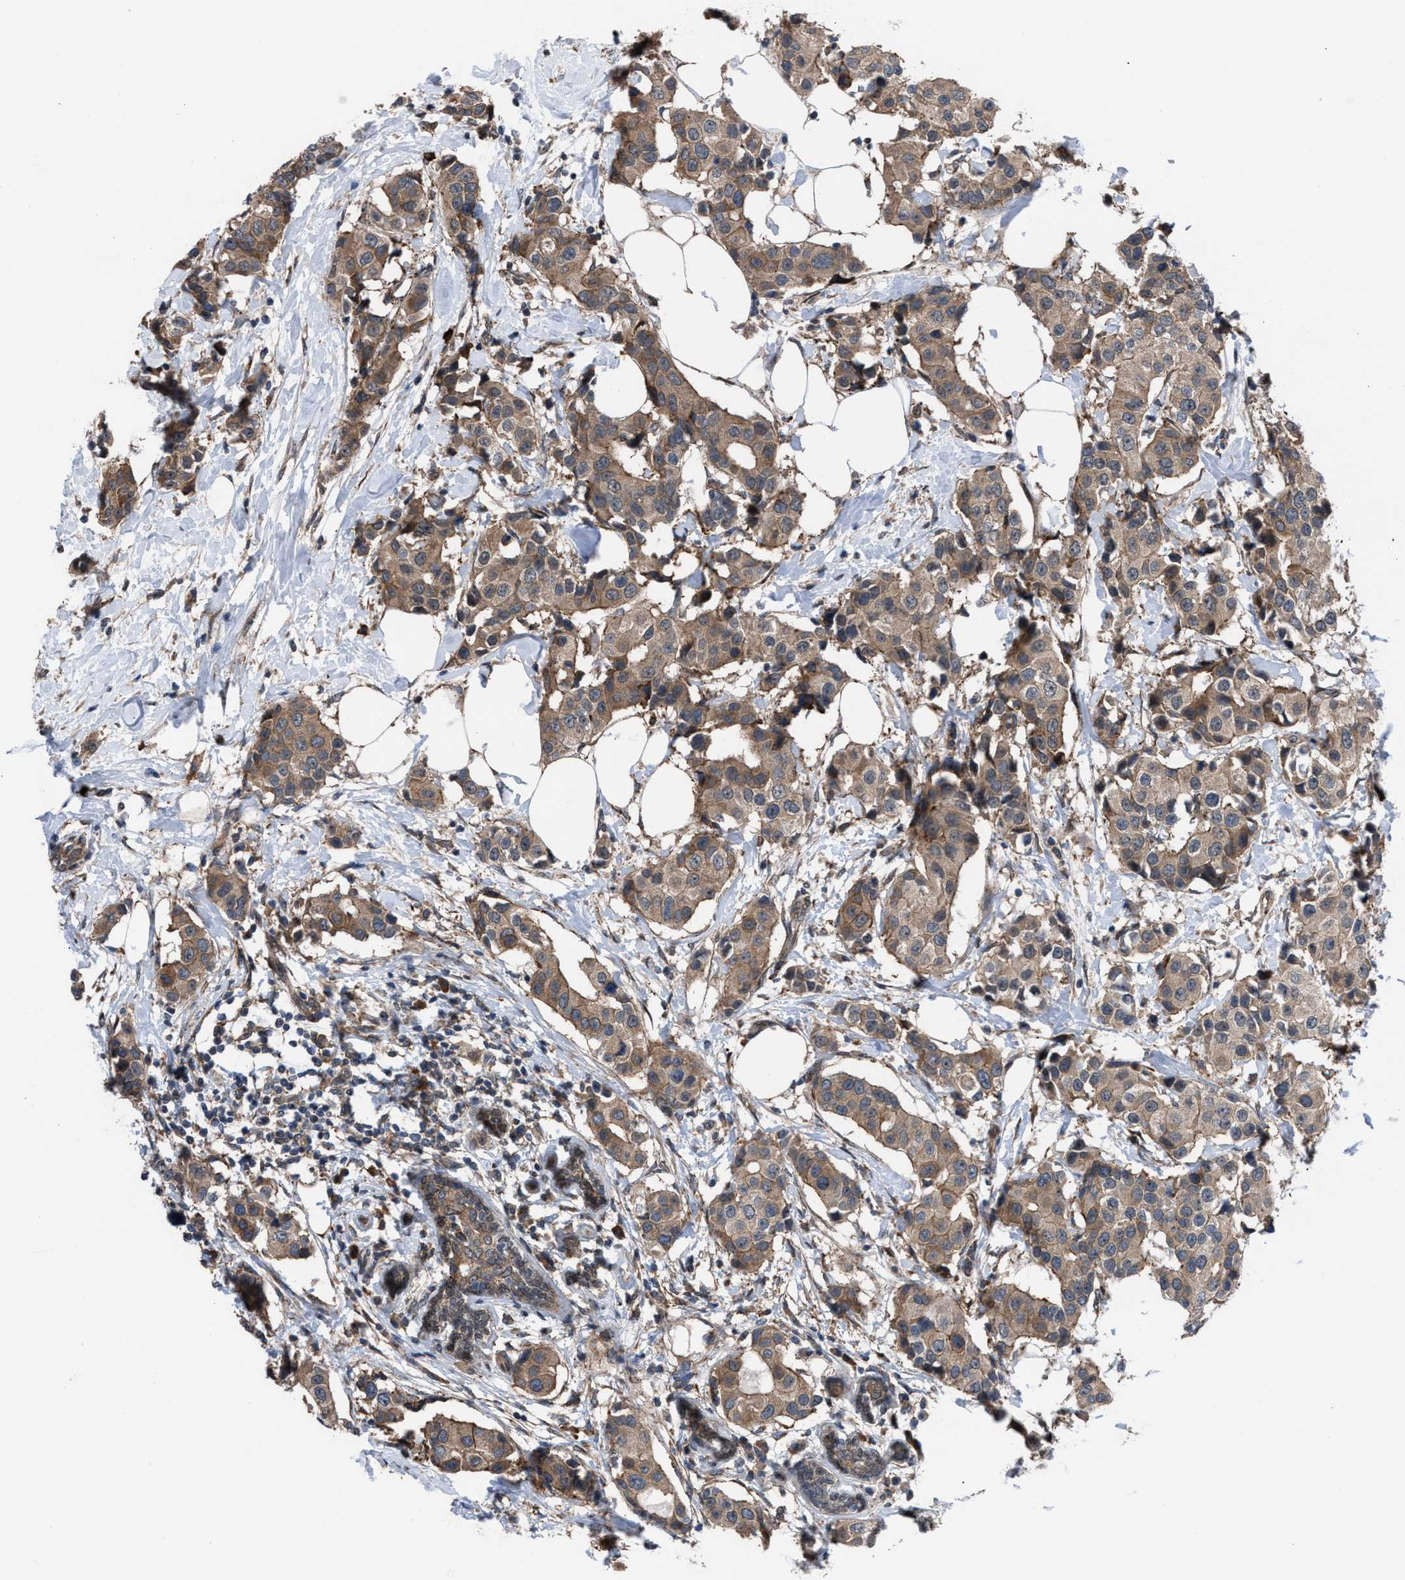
{"staining": {"intensity": "moderate", "quantity": ">75%", "location": "cytoplasmic/membranous"}, "tissue": "breast cancer", "cell_type": "Tumor cells", "image_type": "cancer", "snomed": [{"axis": "morphology", "description": "Normal tissue, NOS"}, {"axis": "morphology", "description": "Duct carcinoma"}, {"axis": "topography", "description": "Breast"}], "caption": "IHC of breast cancer (intraductal carcinoma) shows medium levels of moderate cytoplasmic/membranous expression in about >75% of tumor cells.", "gene": "TP53BP2", "patient": {"sex": "female", "age": 39}}